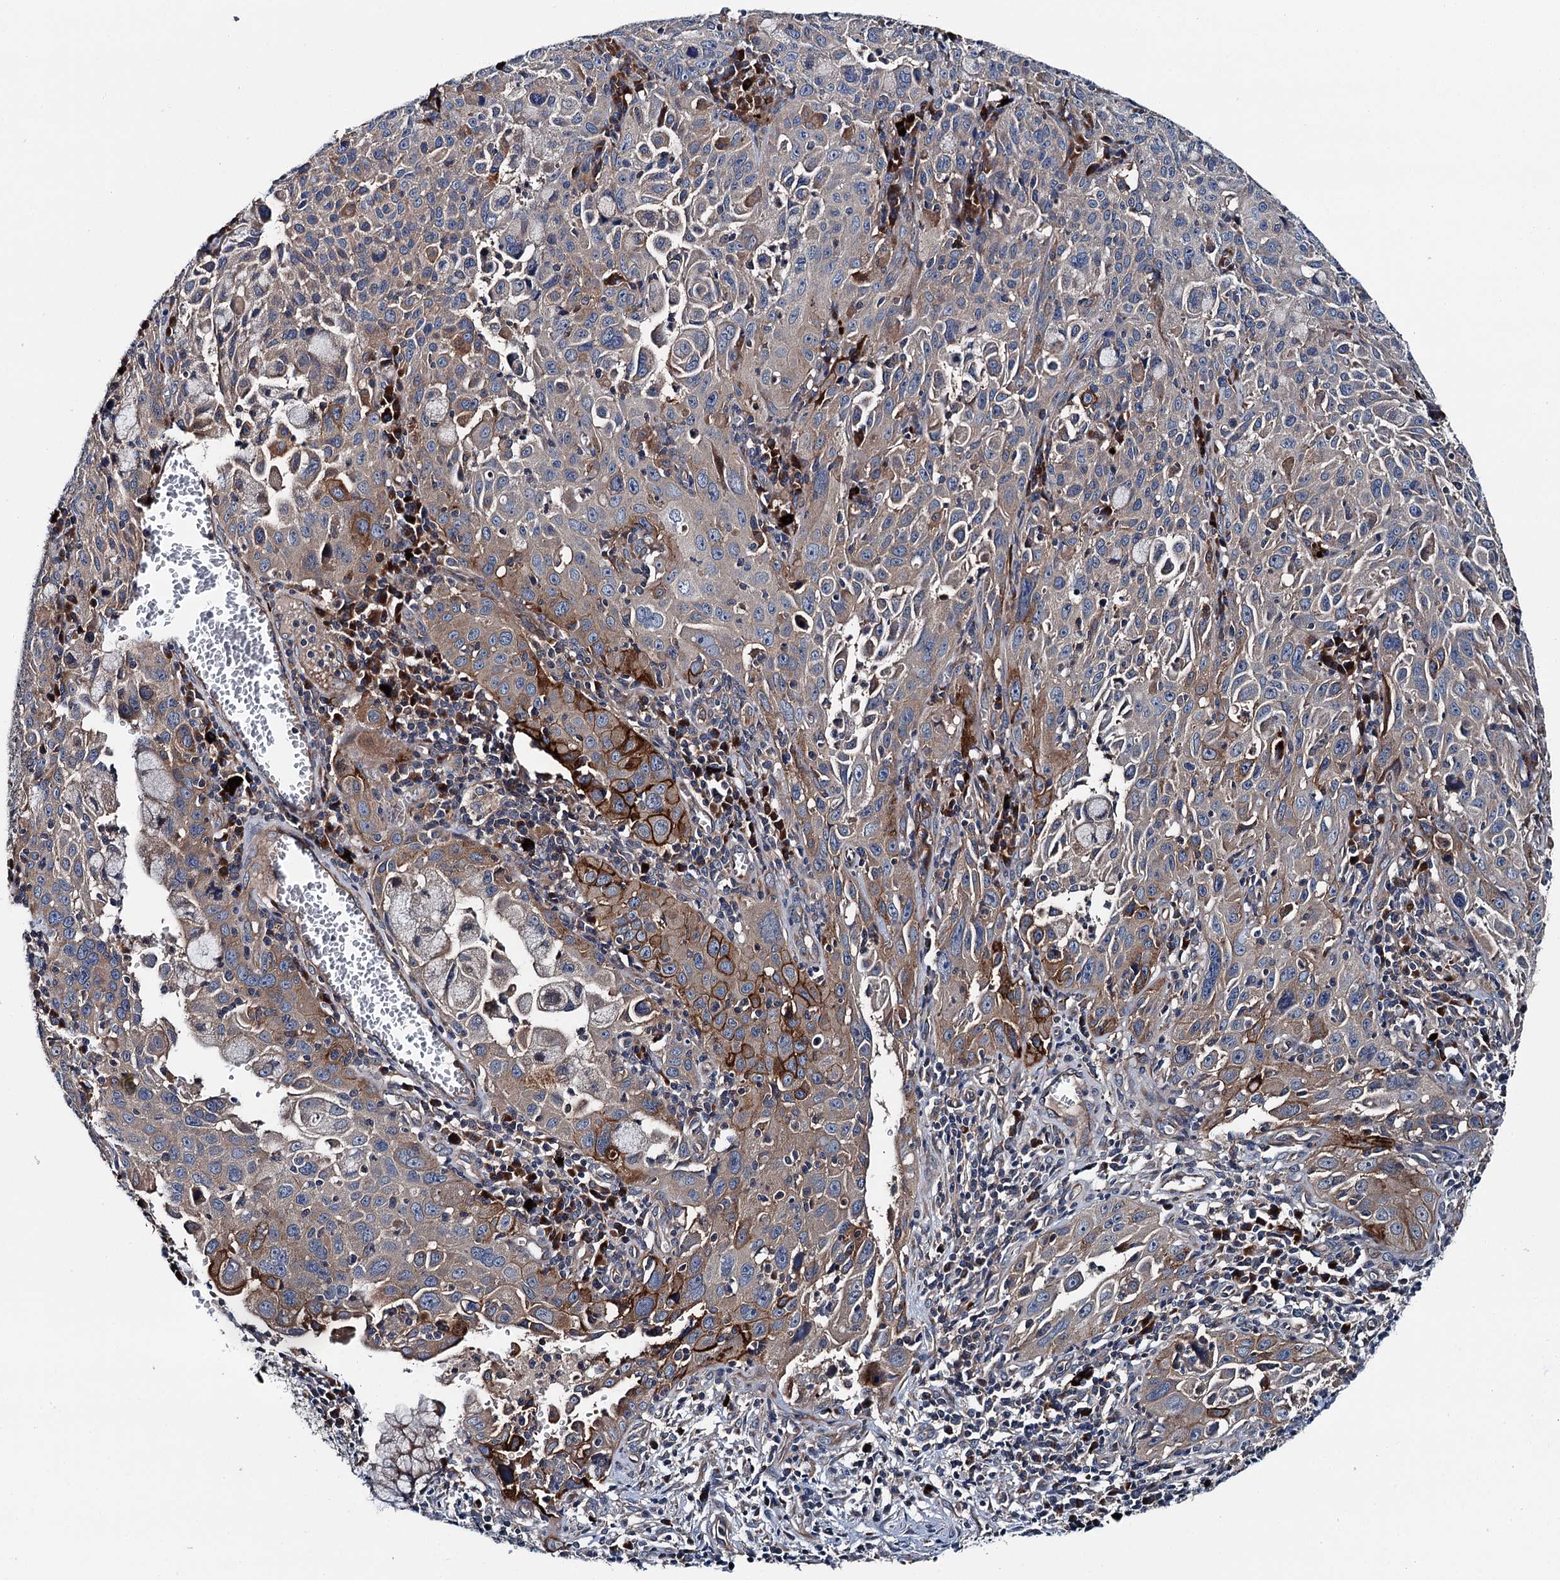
{"staining": {"intensity": "strong", "quantity": "<25%", "location": "cytoplasmic/membranous"}, "tissue": "cervical cancer", "cell_type": "Tumor cells", "image_type": "cancer", "snomed": [{"axis": "morphology", "description": "Squamous cell carcinoma, NOS"}, {"axis": "topography", "description": "Cervix"}], "caption": "Cervical cancer stained for a protein exhibits strong cytoplasmic/membranous positivity in tumor cells. (brown staining indicates protein expression, while blue staining denotes nuclei).", "gene": "SLC22A25", "patient": {"sex": "female", "age": 42}}